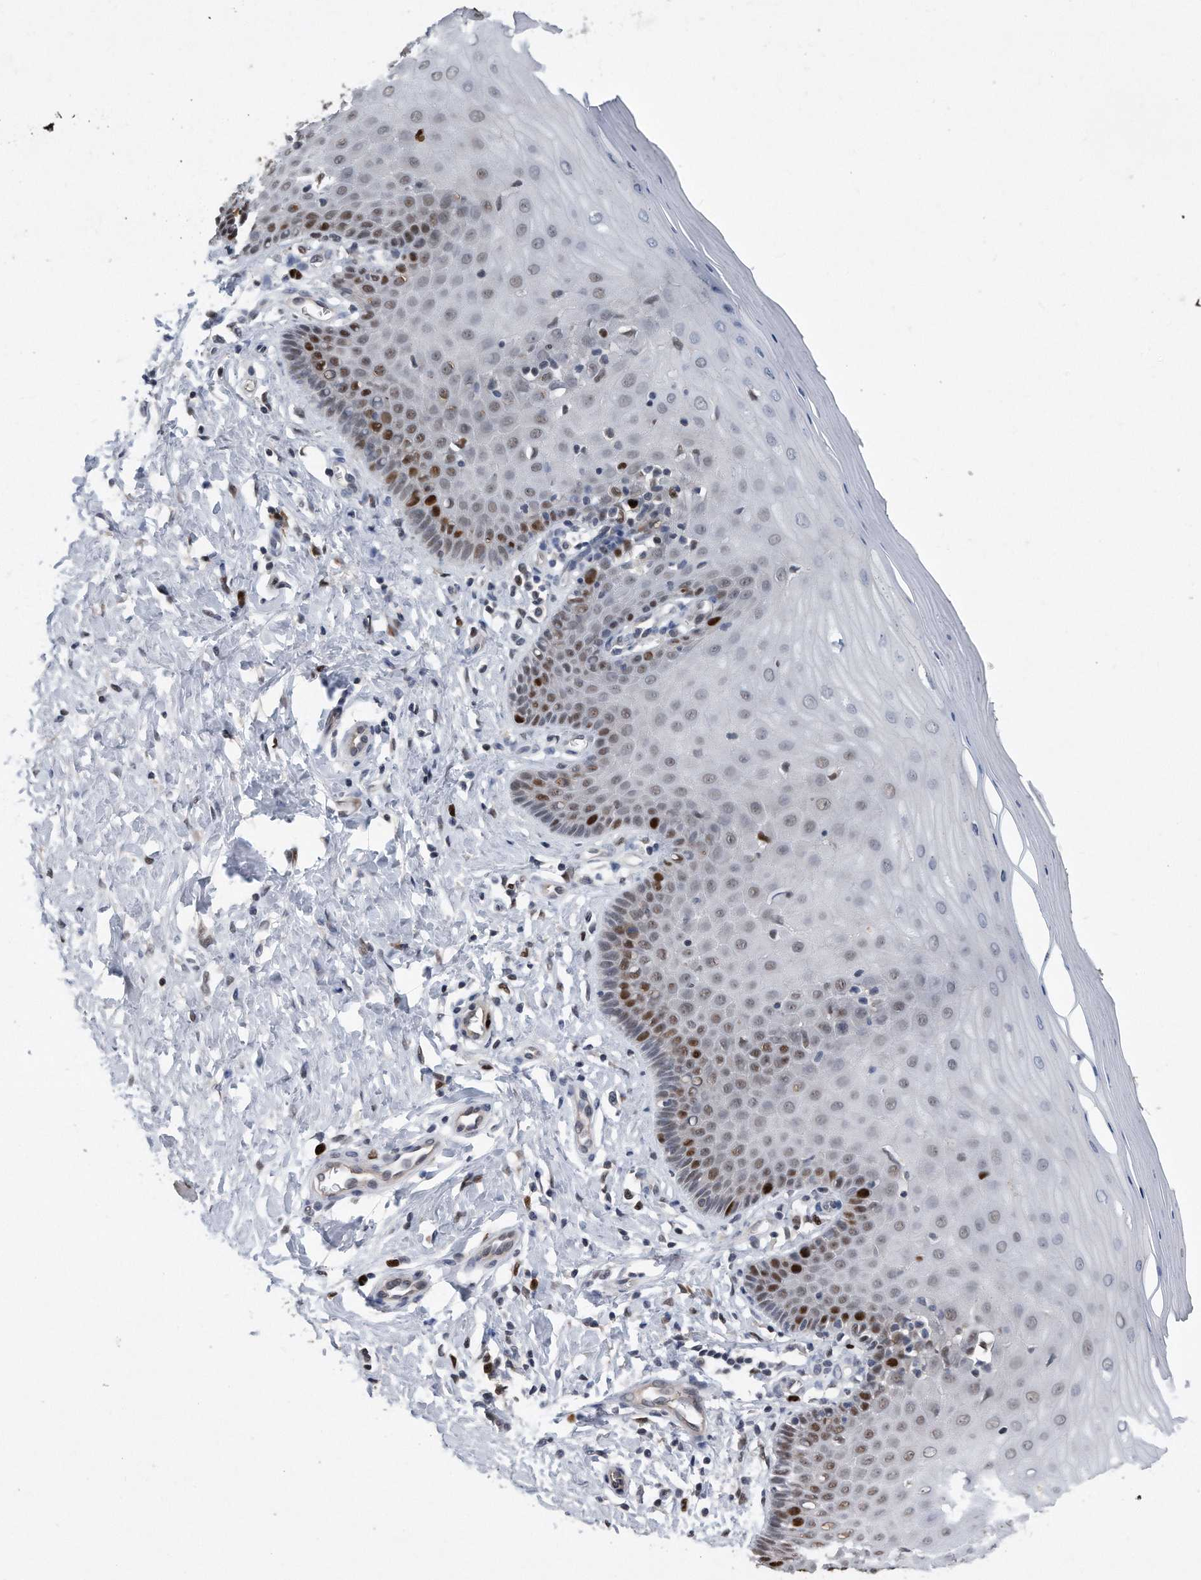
{"staining": {"intensity": "weak", "quantity": "25%-75%", "location": "nuclear"}, "tissue": "cervix", "cell_type": "Glandular cells", "image_type": "normal", "snomed": [{"axis": "morphology", "description": "Normal tissue, NOS"}, {"axis": "topography", "description": "Cervix"}], "caption": "DAB (3,3'-diaminobenzidine) immunohistochemical staining of unremarkable human cervix demonstrates weak nuclear protein positivity in about 25%-75% of glandular cells. Ihc stains the protein of interest in brown and the nuclei are stained blue.", "gene": "PCNA", "patient": {"sex": "female", "age": 55}}